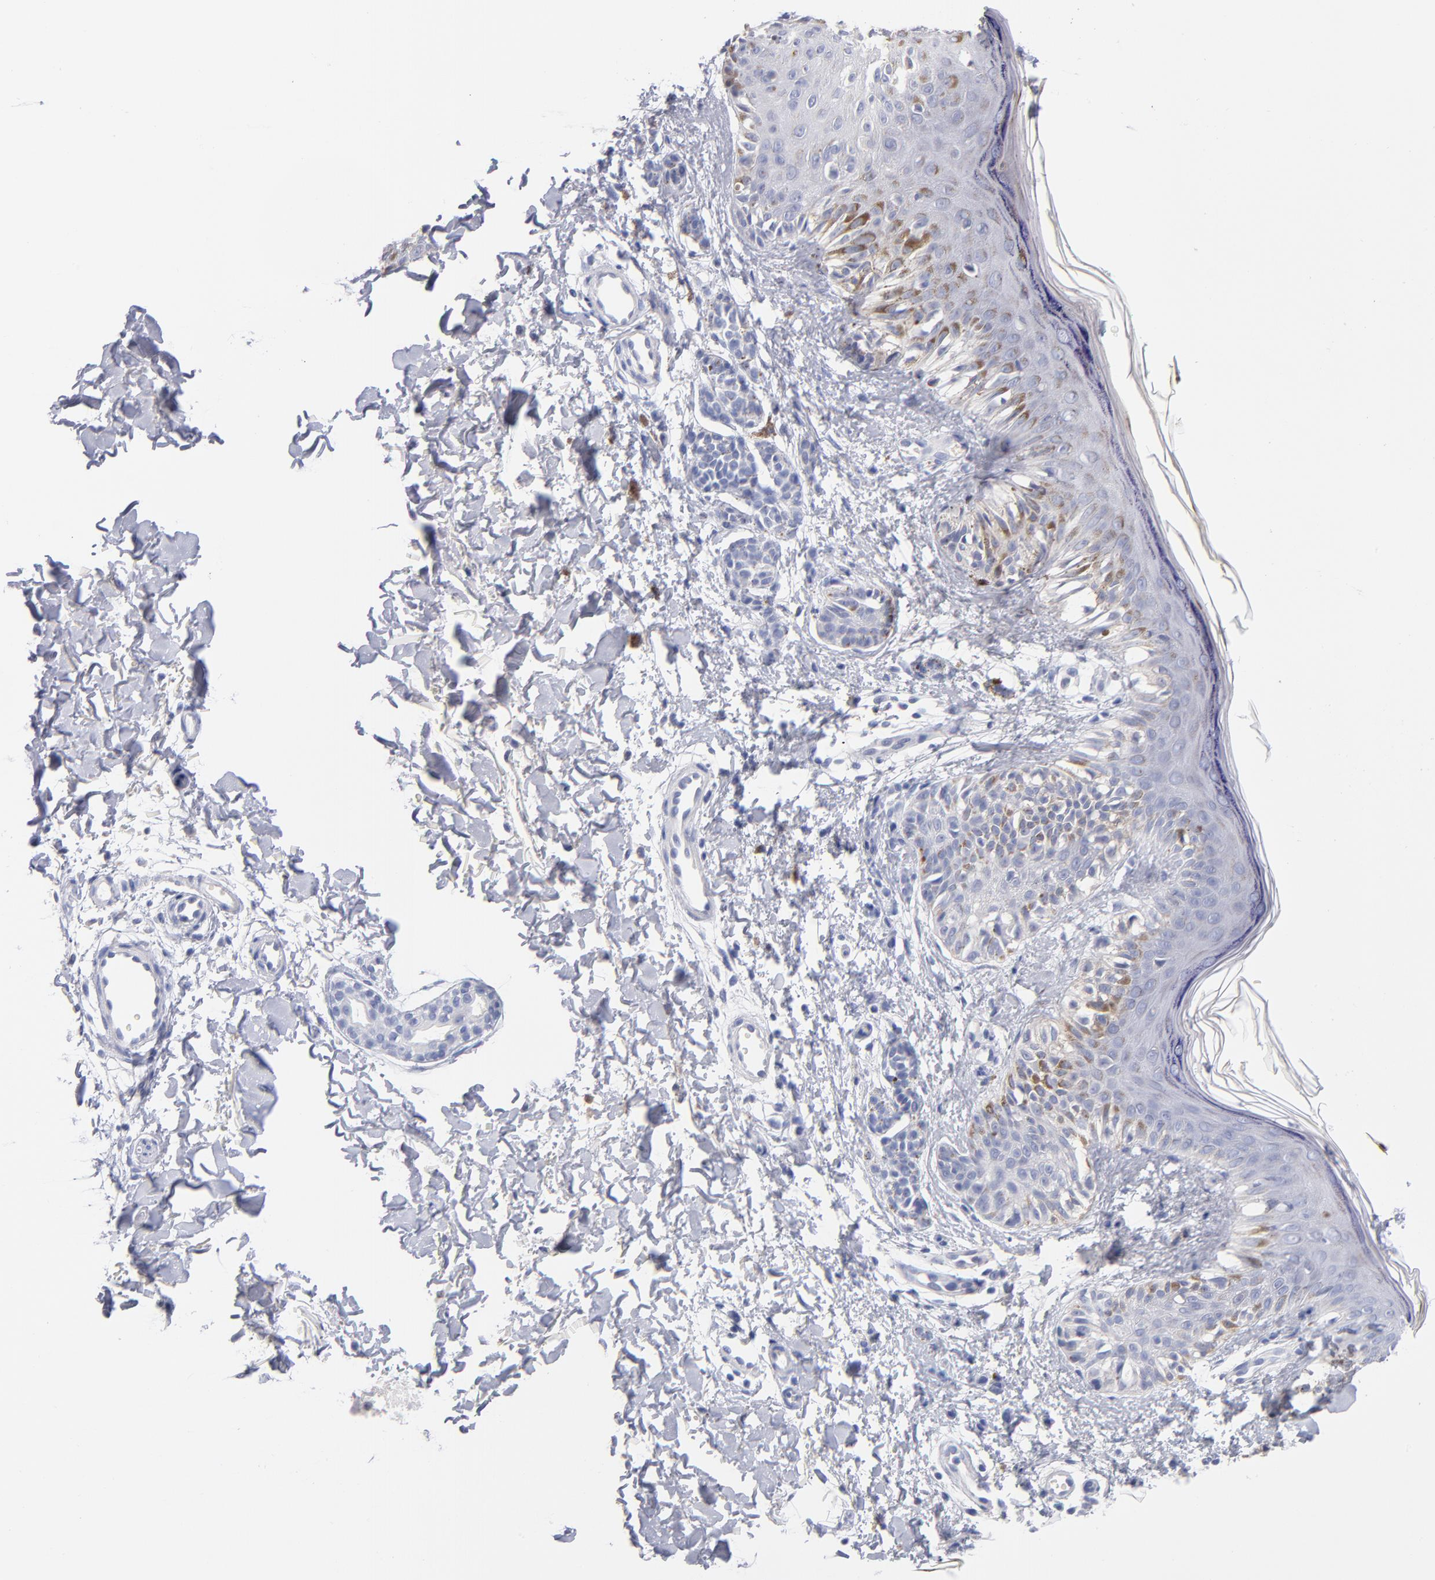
{"staining": {"intensity": "weak", "quantity": "25%-75%", "location": "cytoplasmic/membranous"}, "tissue": "melanoma", "cell_type": "Tumor cells", "image_type": "cancer", "snomed": [{"axis": "morphology", "description": "Normal tissue, NOS"}, {"axis": "morphology", "description": "Malignant melanoma, NOS"}, {"axis": "topography", "description": "Skin"}], "caption": "An image of human melanoma stained for a protein shows weak cytoplasmic/membranous brown staining in tumor cells.", "gene": "BID", "patient": {"sex": "male", "age": 83}}